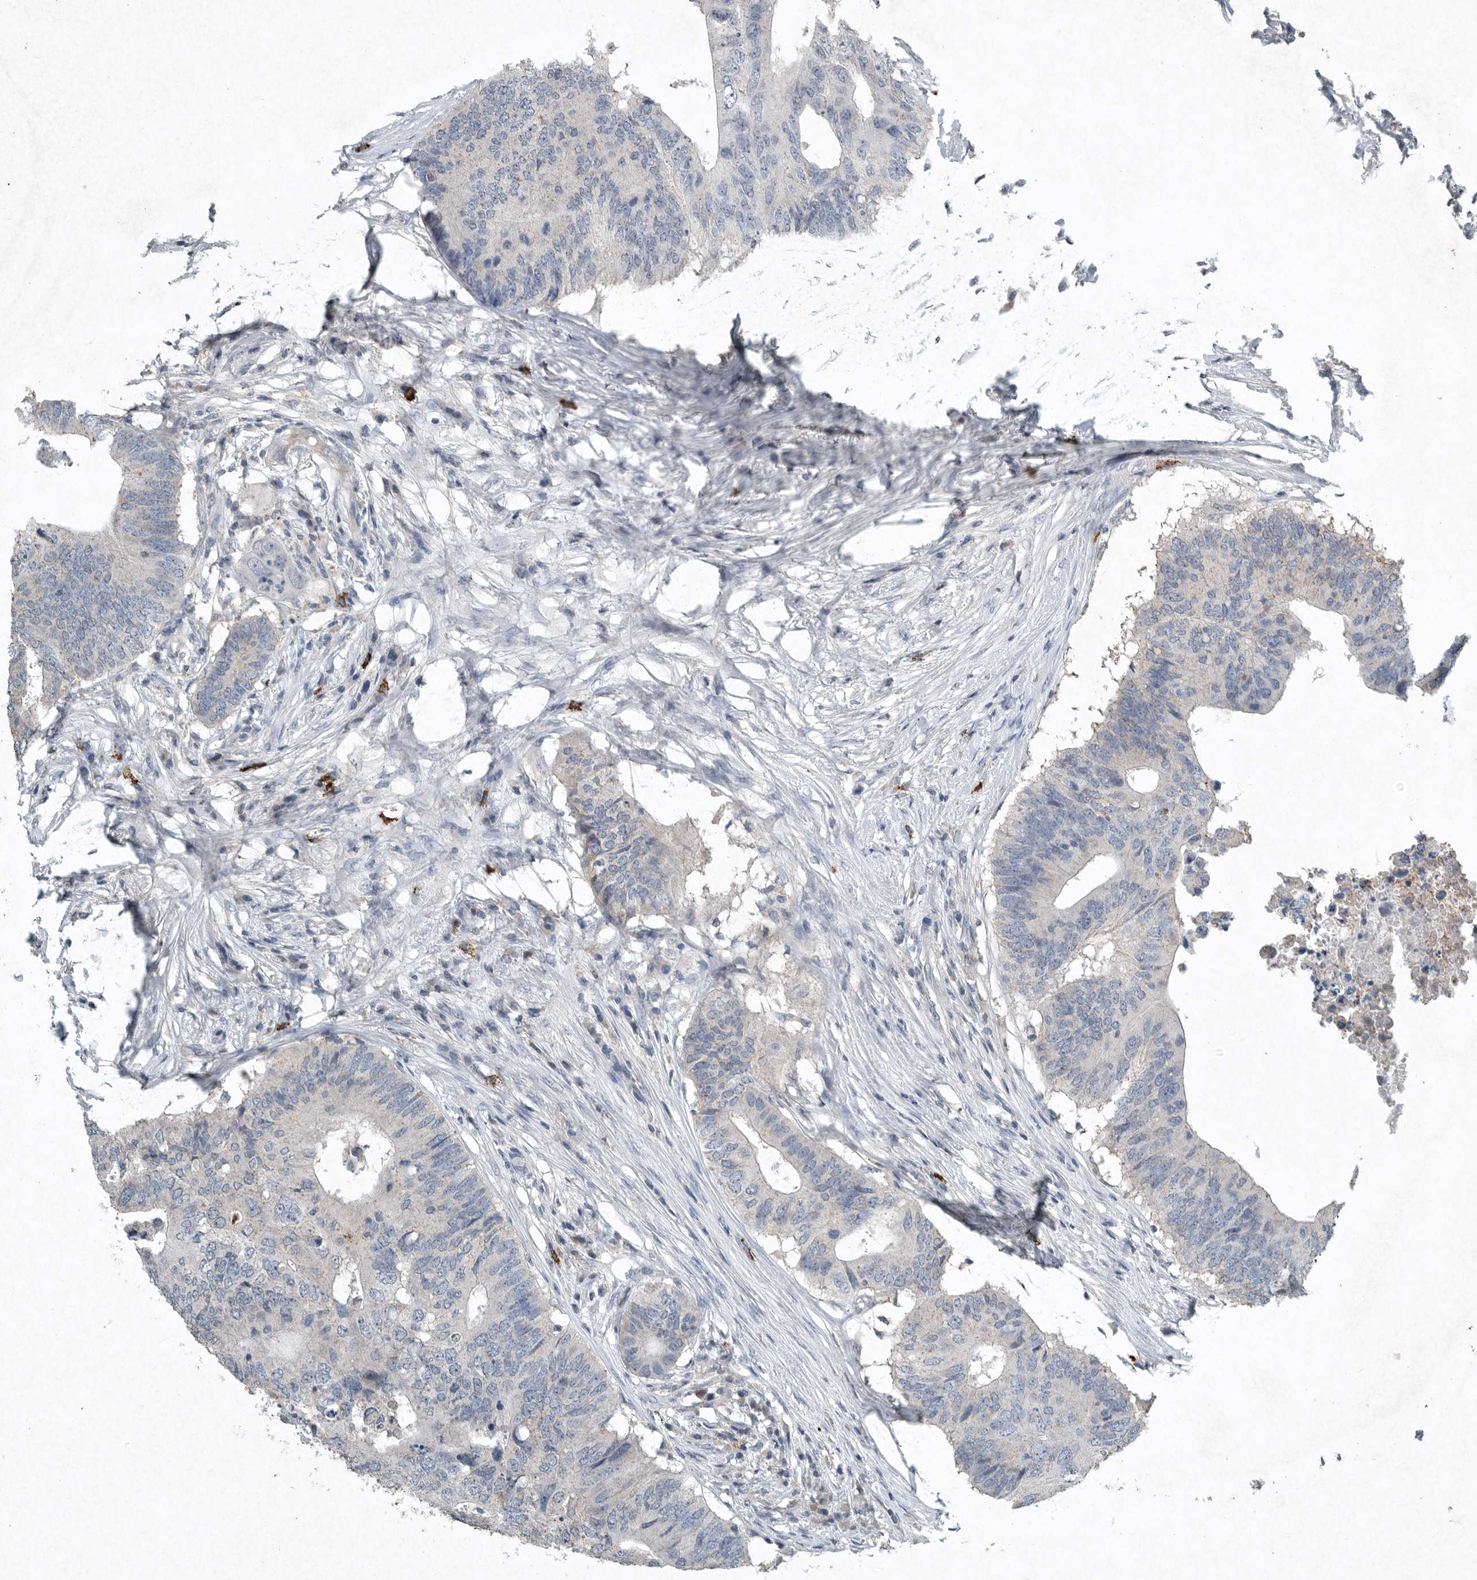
{"staining": {"intensity": "negative", "quantity": "none", "location": "none"}, "tissue": "colorectal cancer", "cell_type": "Tumor cells", "image_type": "cancer", "snomed": [{"axis": "morphology", "description": "Adenocarcinoma, NOS"}, {"axis": "topography", "description": "Colon"}], "caption": "Immunohistochemical staining of human colorectal cancer (adenocarcinoma) displays no significant staining in tumor cells.", "gene": "IL20", "patient": {"sex": "male", "age": 71}}